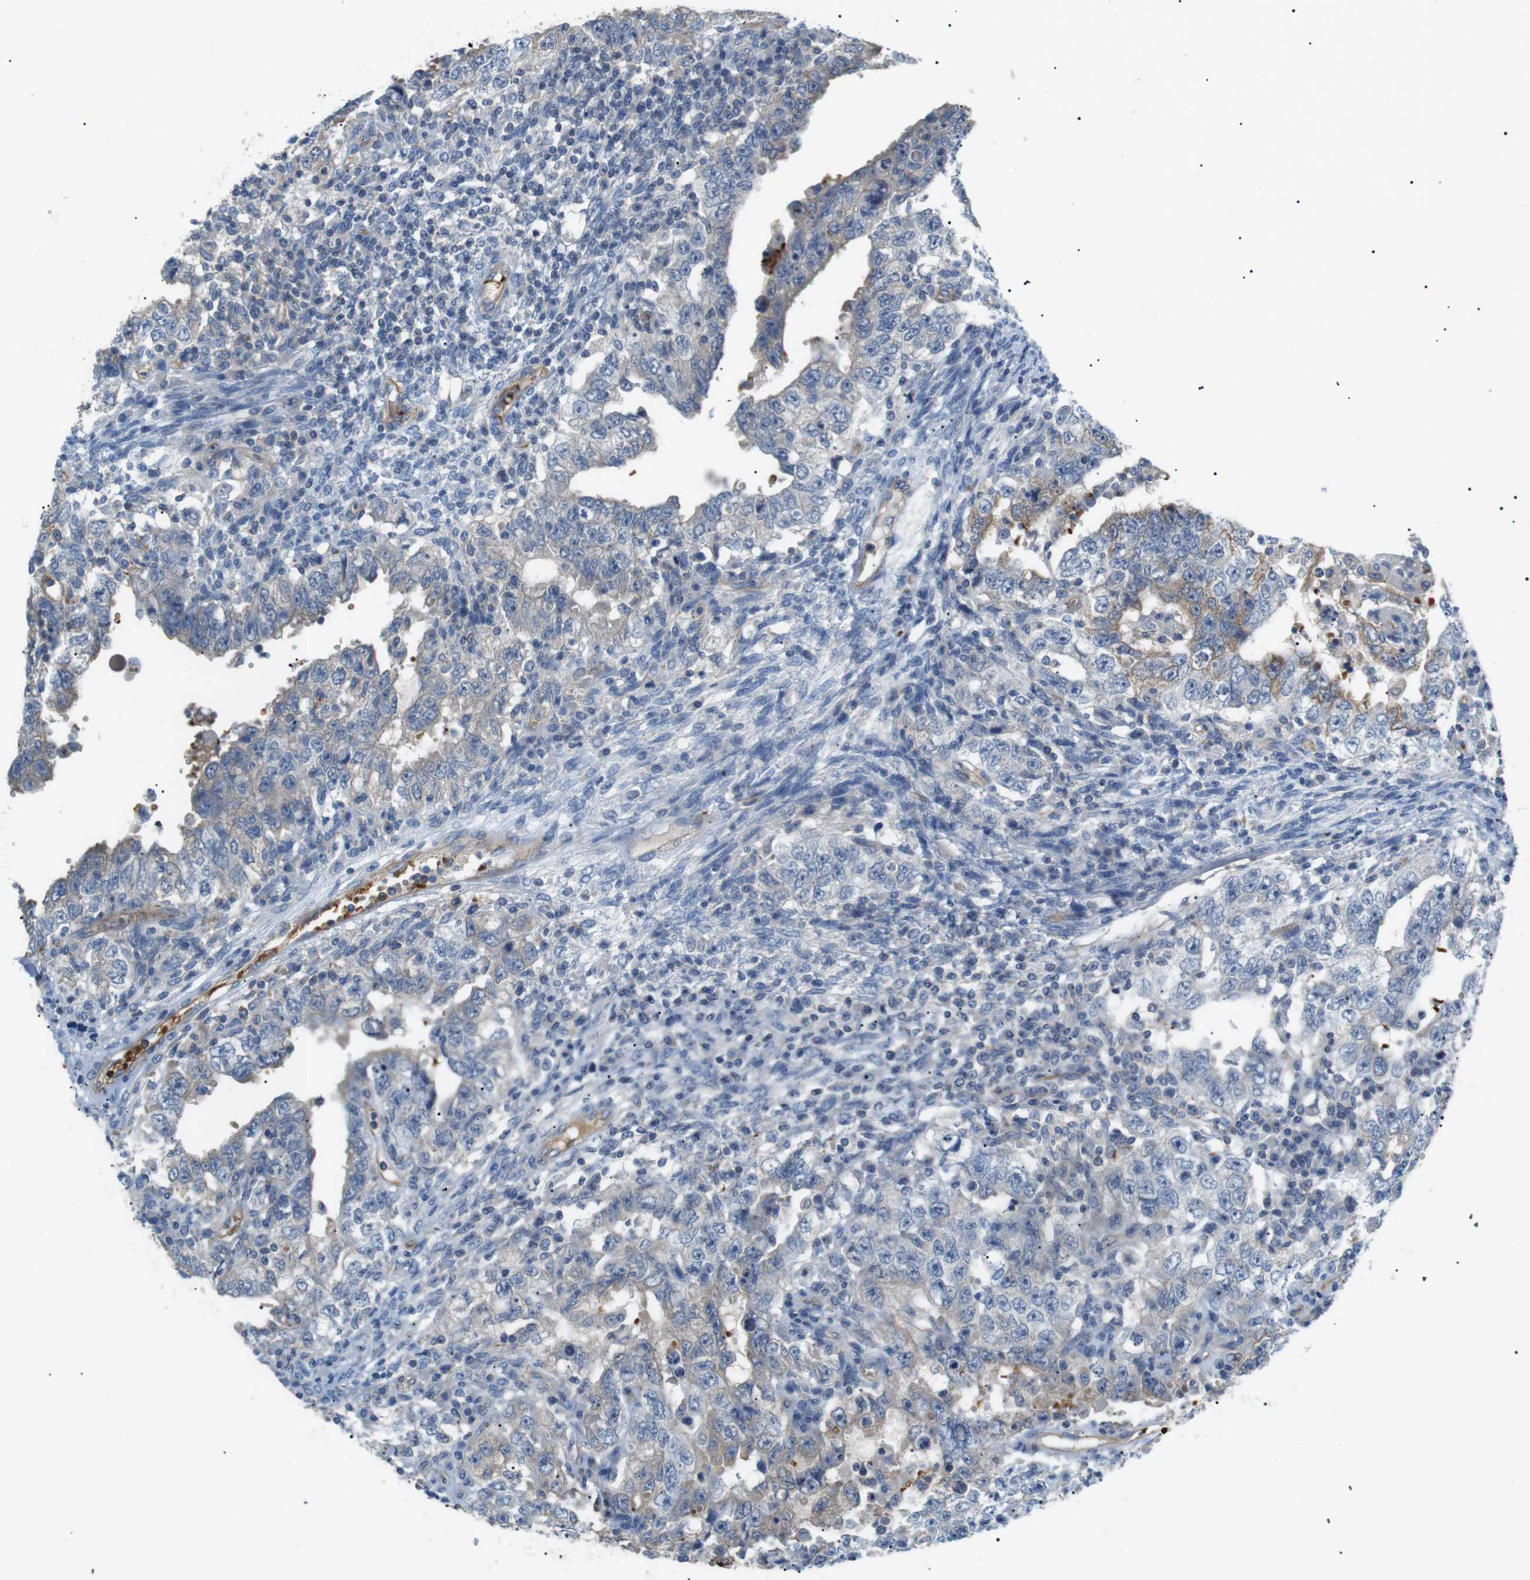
{"staining": {"intensity": "weak", "quantity": "<25%", "location": "cytoplasmic/membranous"}, "tissue": "testis cancer", "cell_type": "Tumor cells", "image_type": "cancer", "snomed": [{"axis": "morphology", "description": "Carcinoma, Embryonal, NOS"}, {"axis": "topography", "description": "Testis"}], "caption": "The IHC image has no significant expression in tumor cells of testis embryonal carcinoma tissue.", "gene": "ADCY10", "patient": {"sex": "male", "age": 26}}